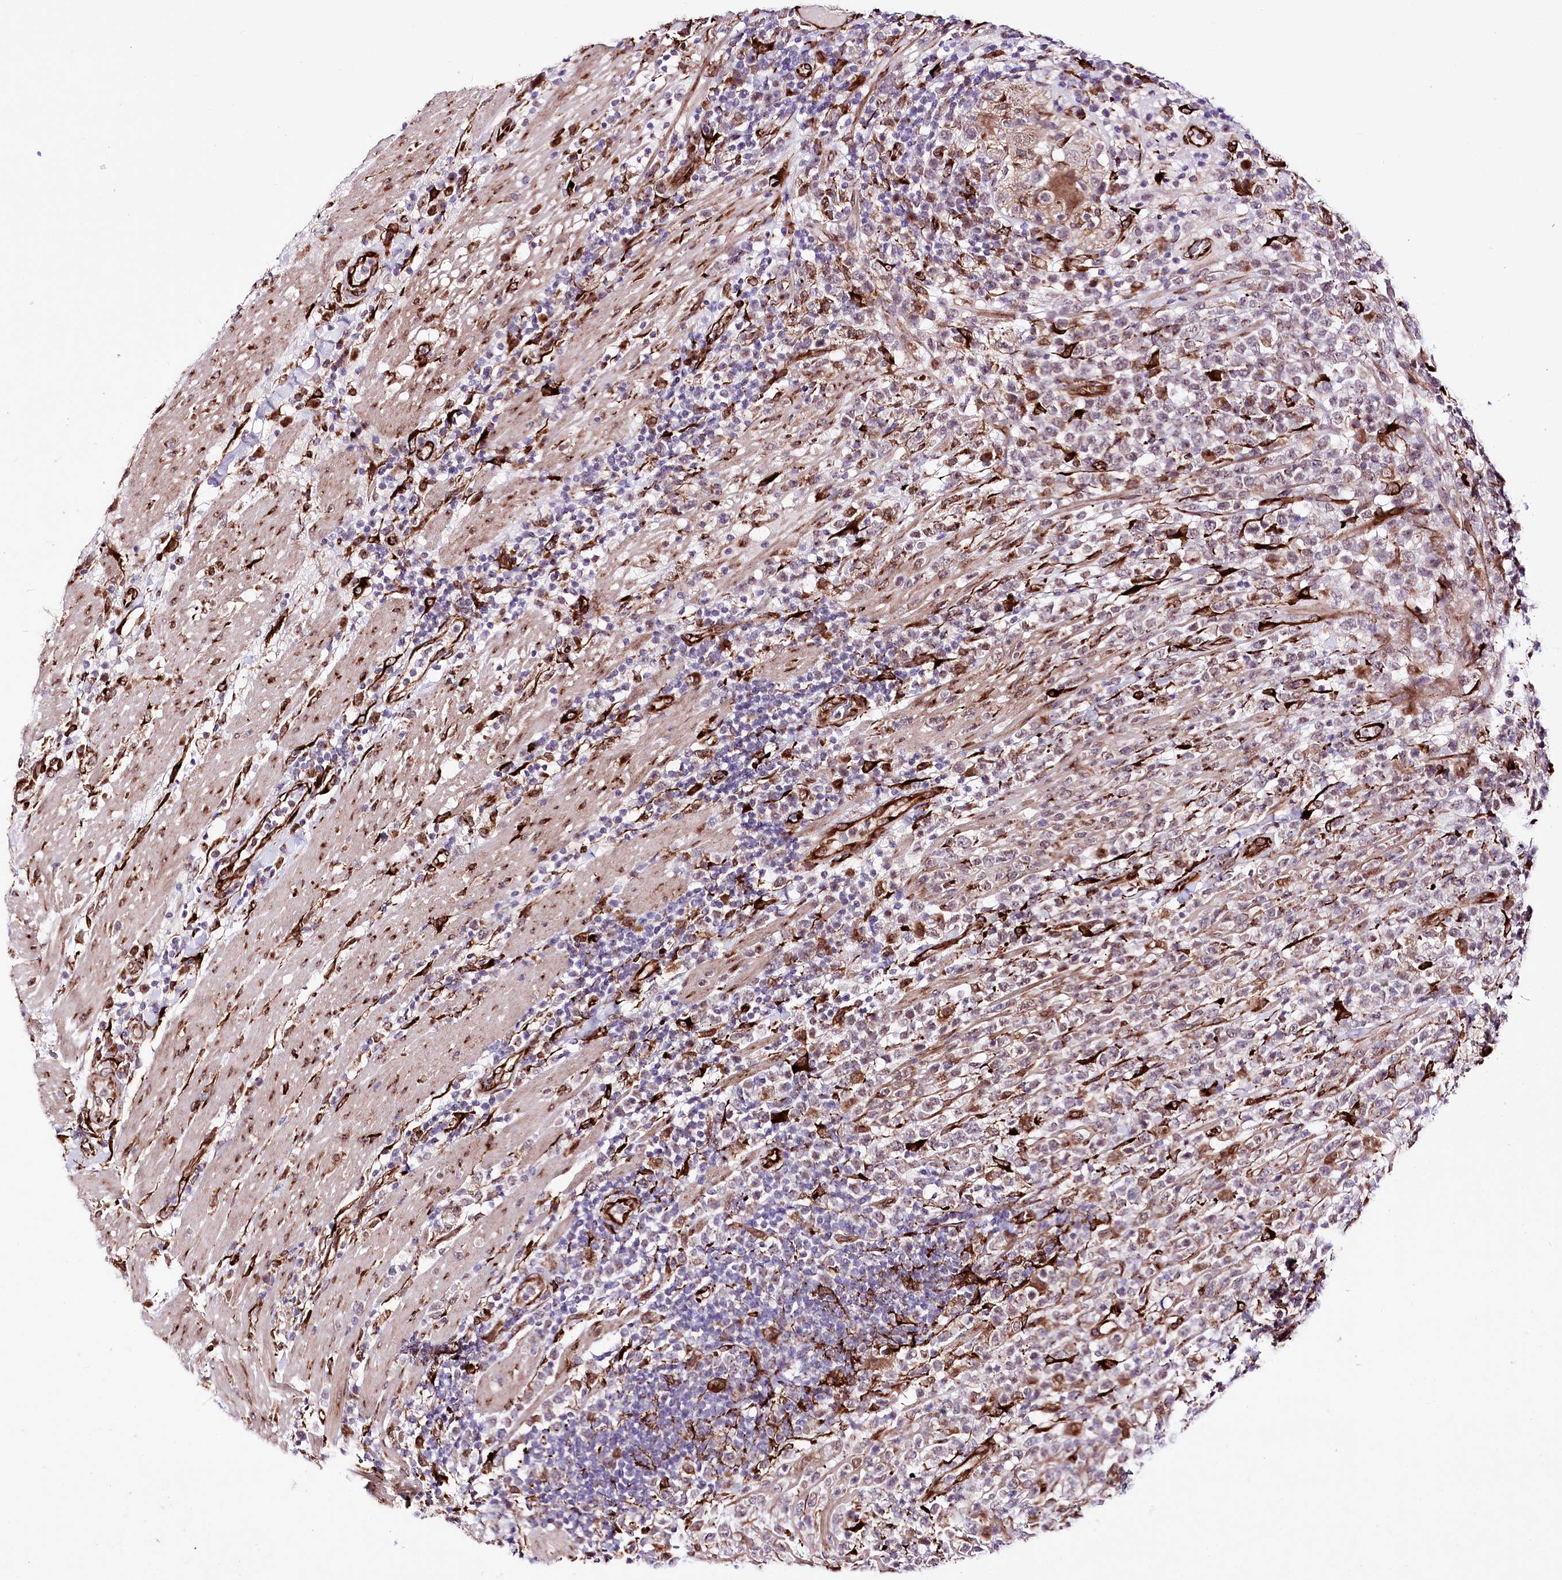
{"staining": {"intensity": "negative", "quantity": "none", "location": "none"}, "tissue": "lymphoma", "cell_type": "Tumor cells", "image_type": "cancer", "snomed": [{"axis": "morphology", "description": "Malignant lymphoma, non-Hodgkin's type, High grade"}, {"axis": "topography", "description": "Colon"}], "caption": "Histopathology image shows no significant protein expression in tumor cells of malignant lymphoma, non-Hodgkin's type (high-grade). Nuclei are stained in blue.", "gene": "WWC1", "patient": {"sex": "female", "age": 53}}